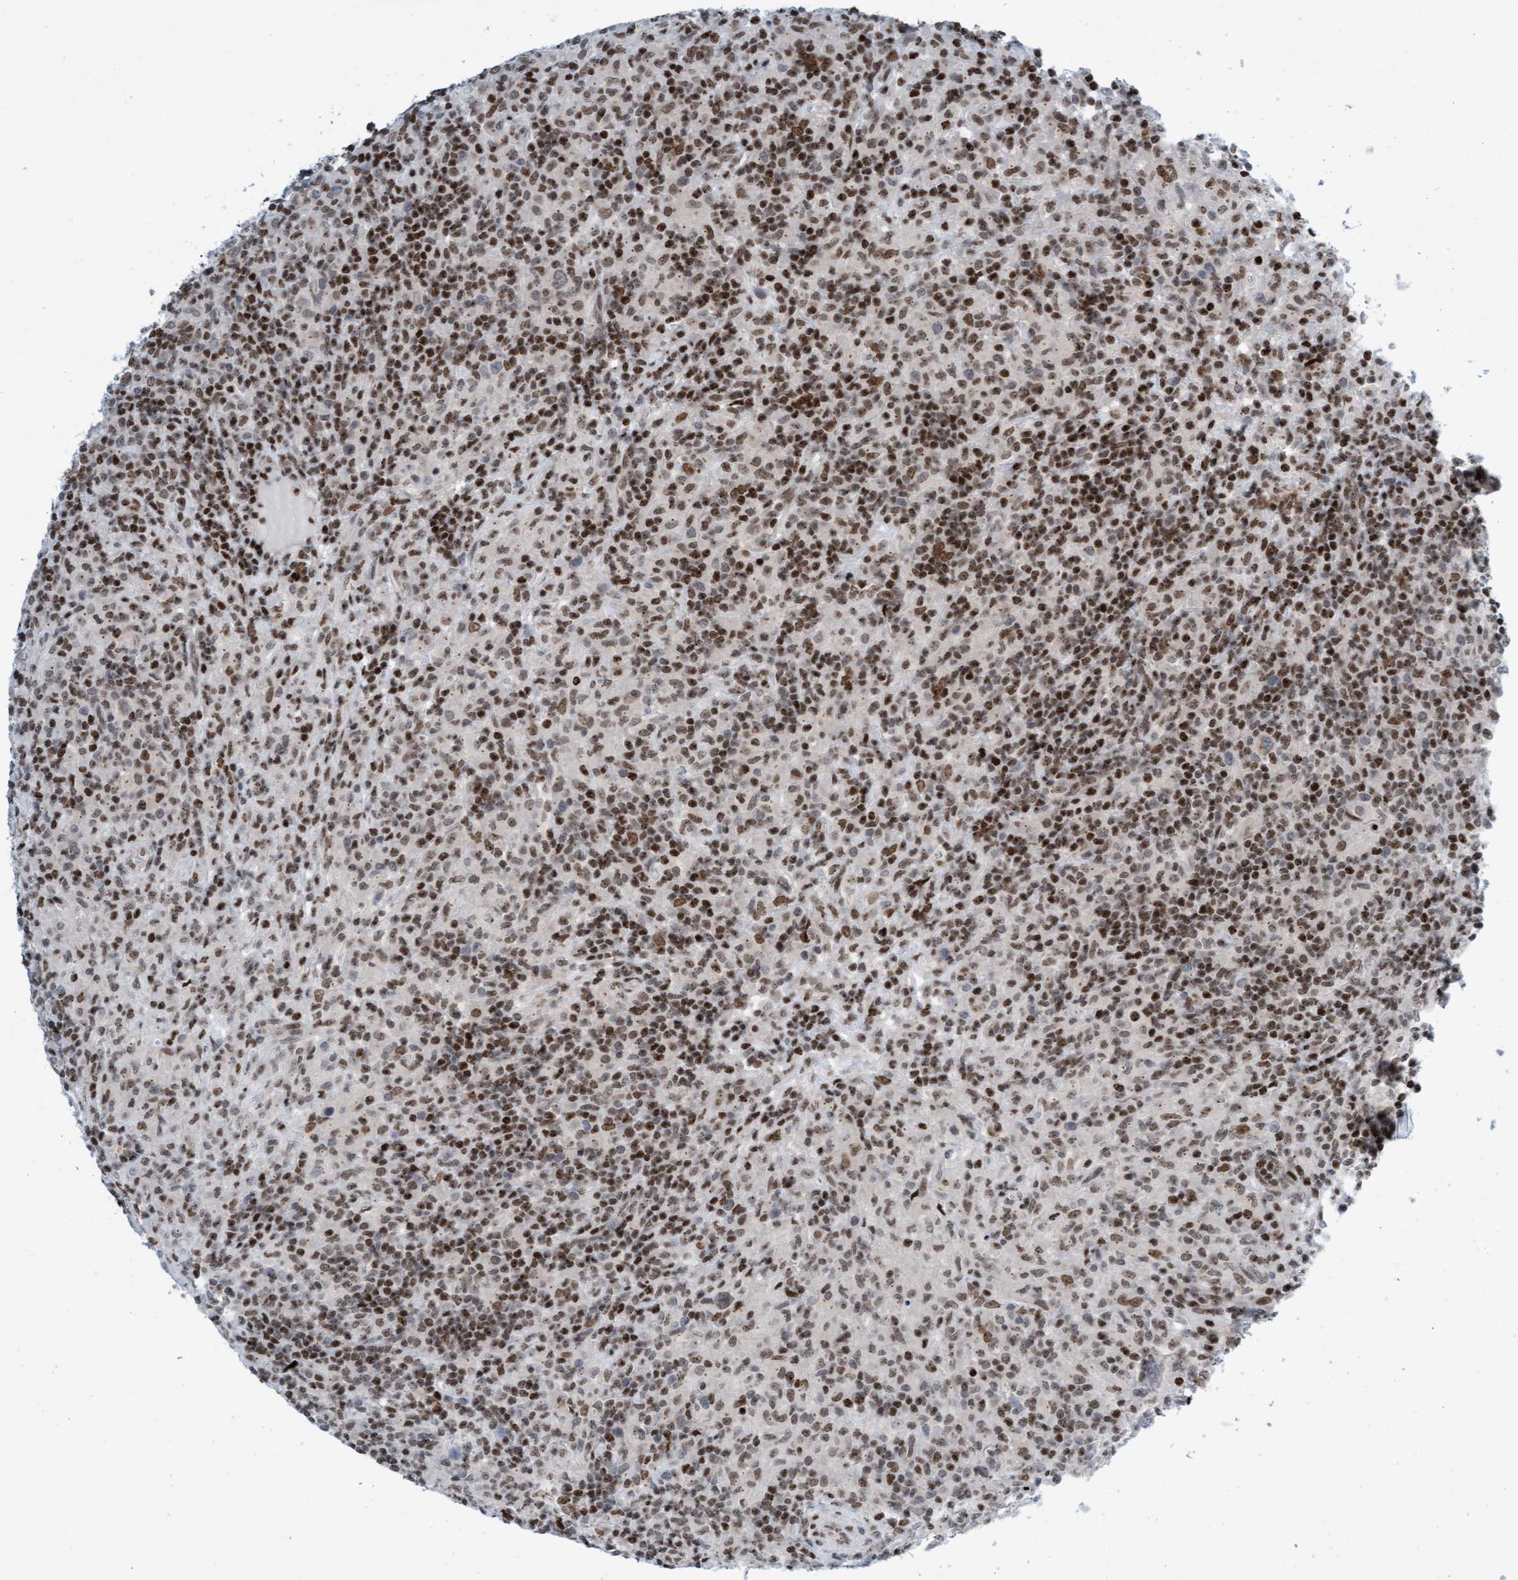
{"staining": {"intensity": "weak", "quantity": "25%-75%", "location": "nuclear"}, "tissue": "lymphoma", "cell_type": "Tumor cells", "image_type": "cancer", "snomed": [{"axis": "morphology", "description": "Hodgkin's disease, NOS"}, {"axis": "topography", "description": "Lymph node"}], "caption": "Tumor cells demonstrate weak nuclear staining in about 25%-75% of cells in lymphoma.", "gene": "GLRX2", "patient": {"sex": "male", "age": 70}}